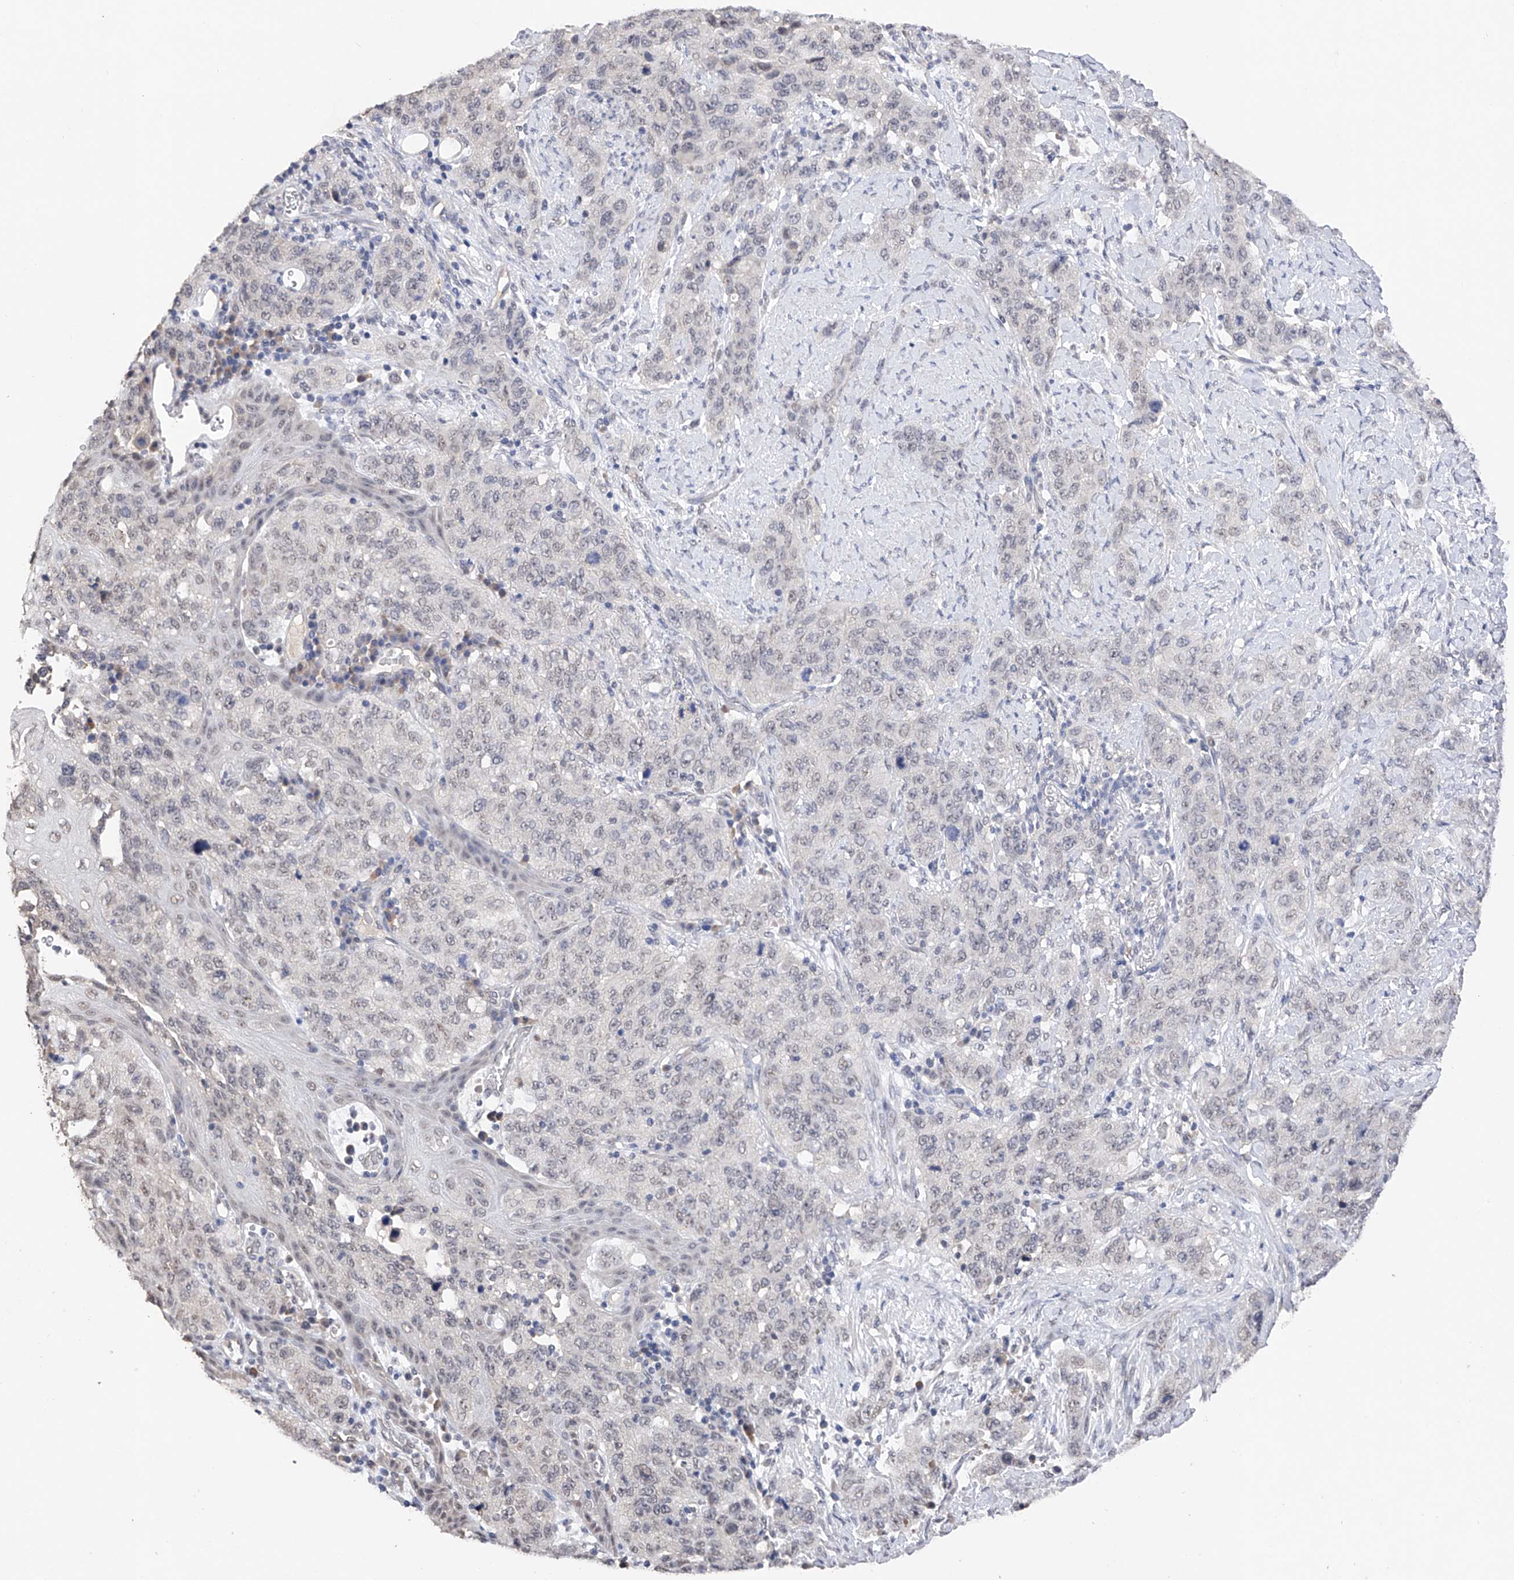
{"staining": {"intensity": "negative", "quantity": "none", "location": "none"}, "tissue": "stomach cancer", "cell_type": "Tumor cells", "image_type": "cancer", "snomed": [{"axis": "morphology", "description": "Adenocarcinoma, NOS"}, {"axis": "topography", "description": "Stomach"}], "caption": "High power microscopy histopathology image of an IHC photomicrograph of adenocarcinoma (stomach), revealing no significant expression in tumor cells.", "gene": "DMAP1", "patient": {"sex": "male", "age": 48}}